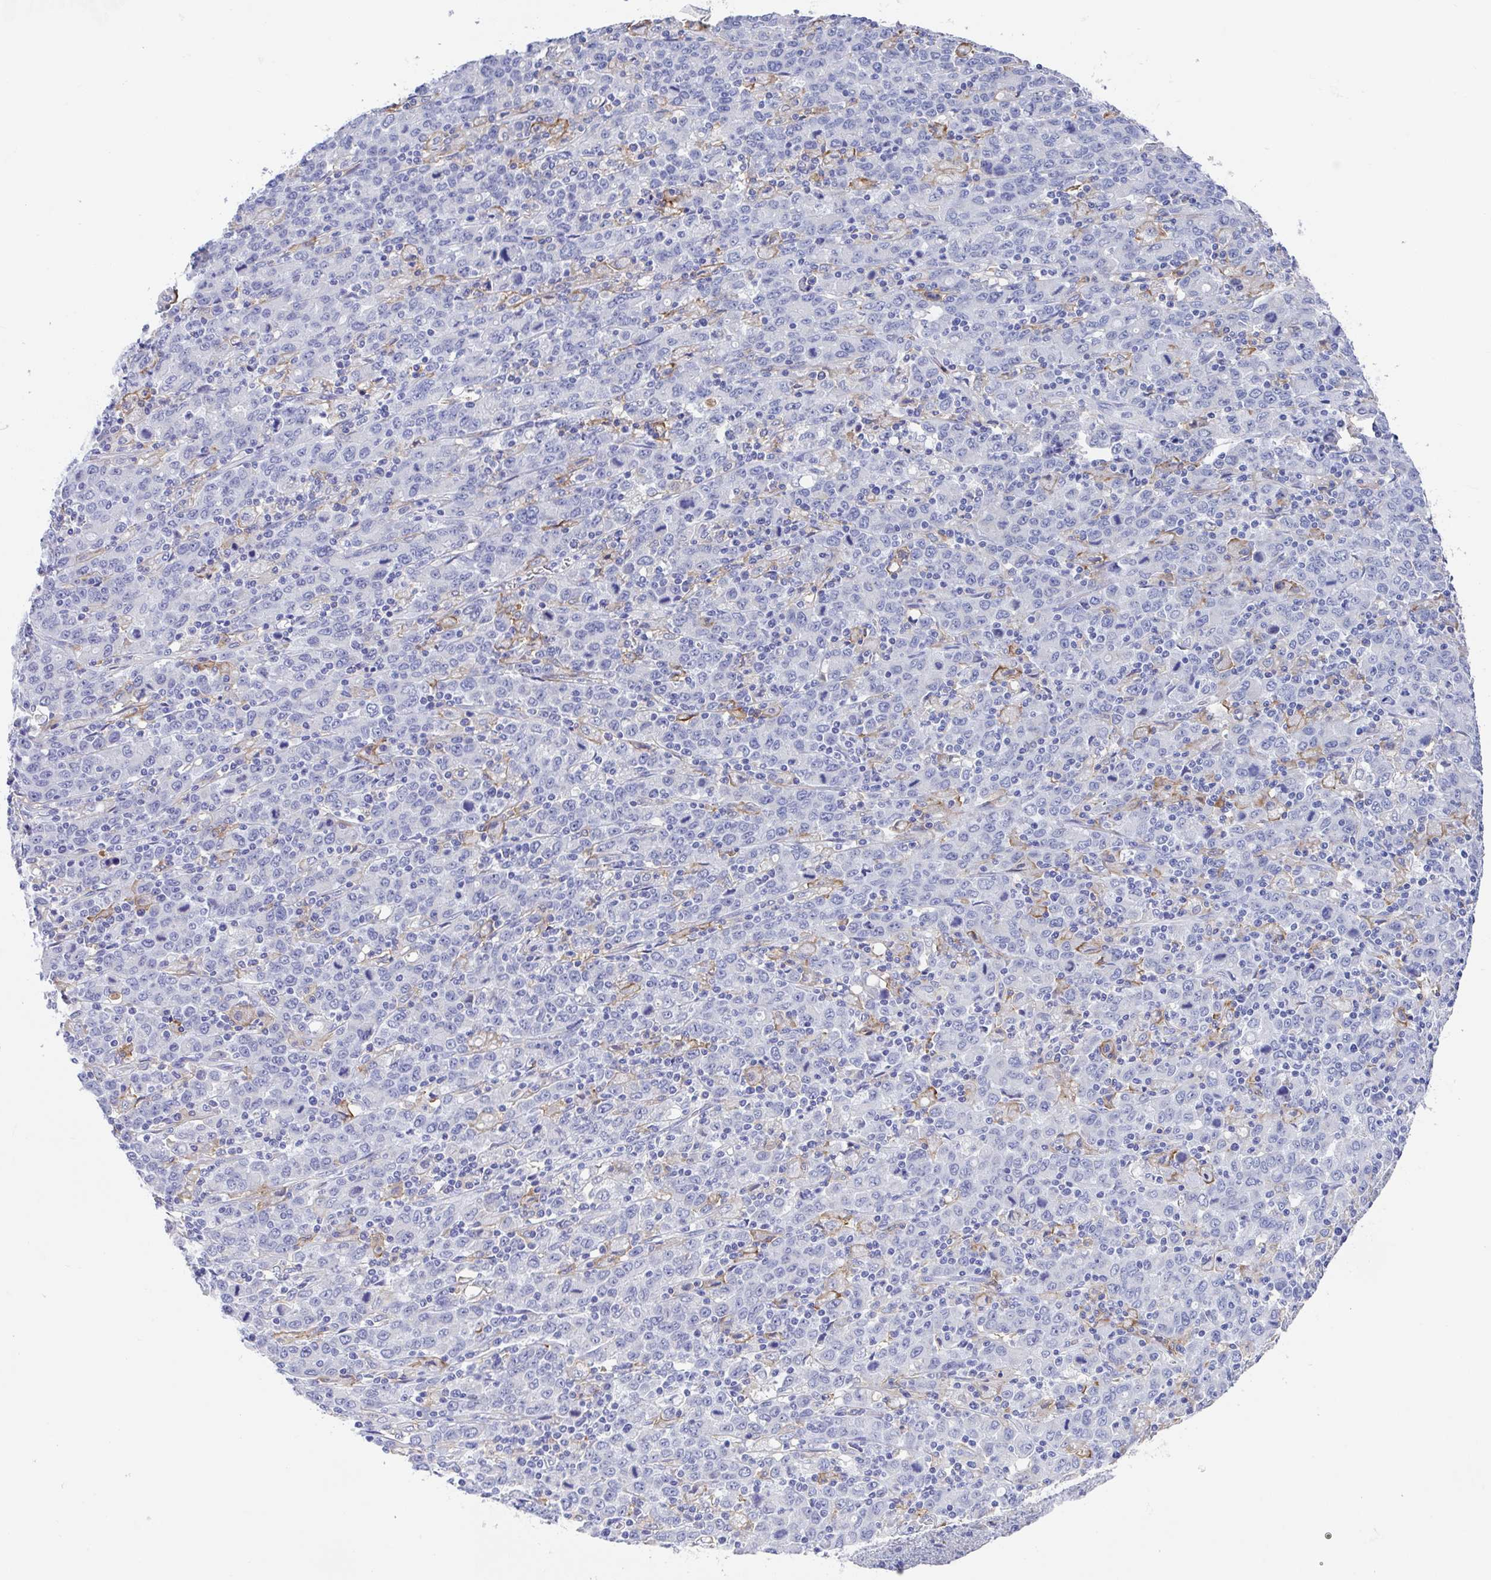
{"staining": {"intensity": "negative", "quantity": "none", "location": "none"}, "tissue": "stomach cancer", "cell_type": "Tumor cells", "image_type": "cancer", "snomed": [{"axis": "morphology", "description": "Adenocarcinoma, NOS"}, {"axis": "topography", "description": "Stomach, upper"}], "caption": "This image is of stomach cancer stained with IHC to label a protein in brown with the nuclei are counter-stained blue. There is no positivity in tumor cells.", "gene": "FCGR3A", "patient": {"sex": "male", "age": 69}}